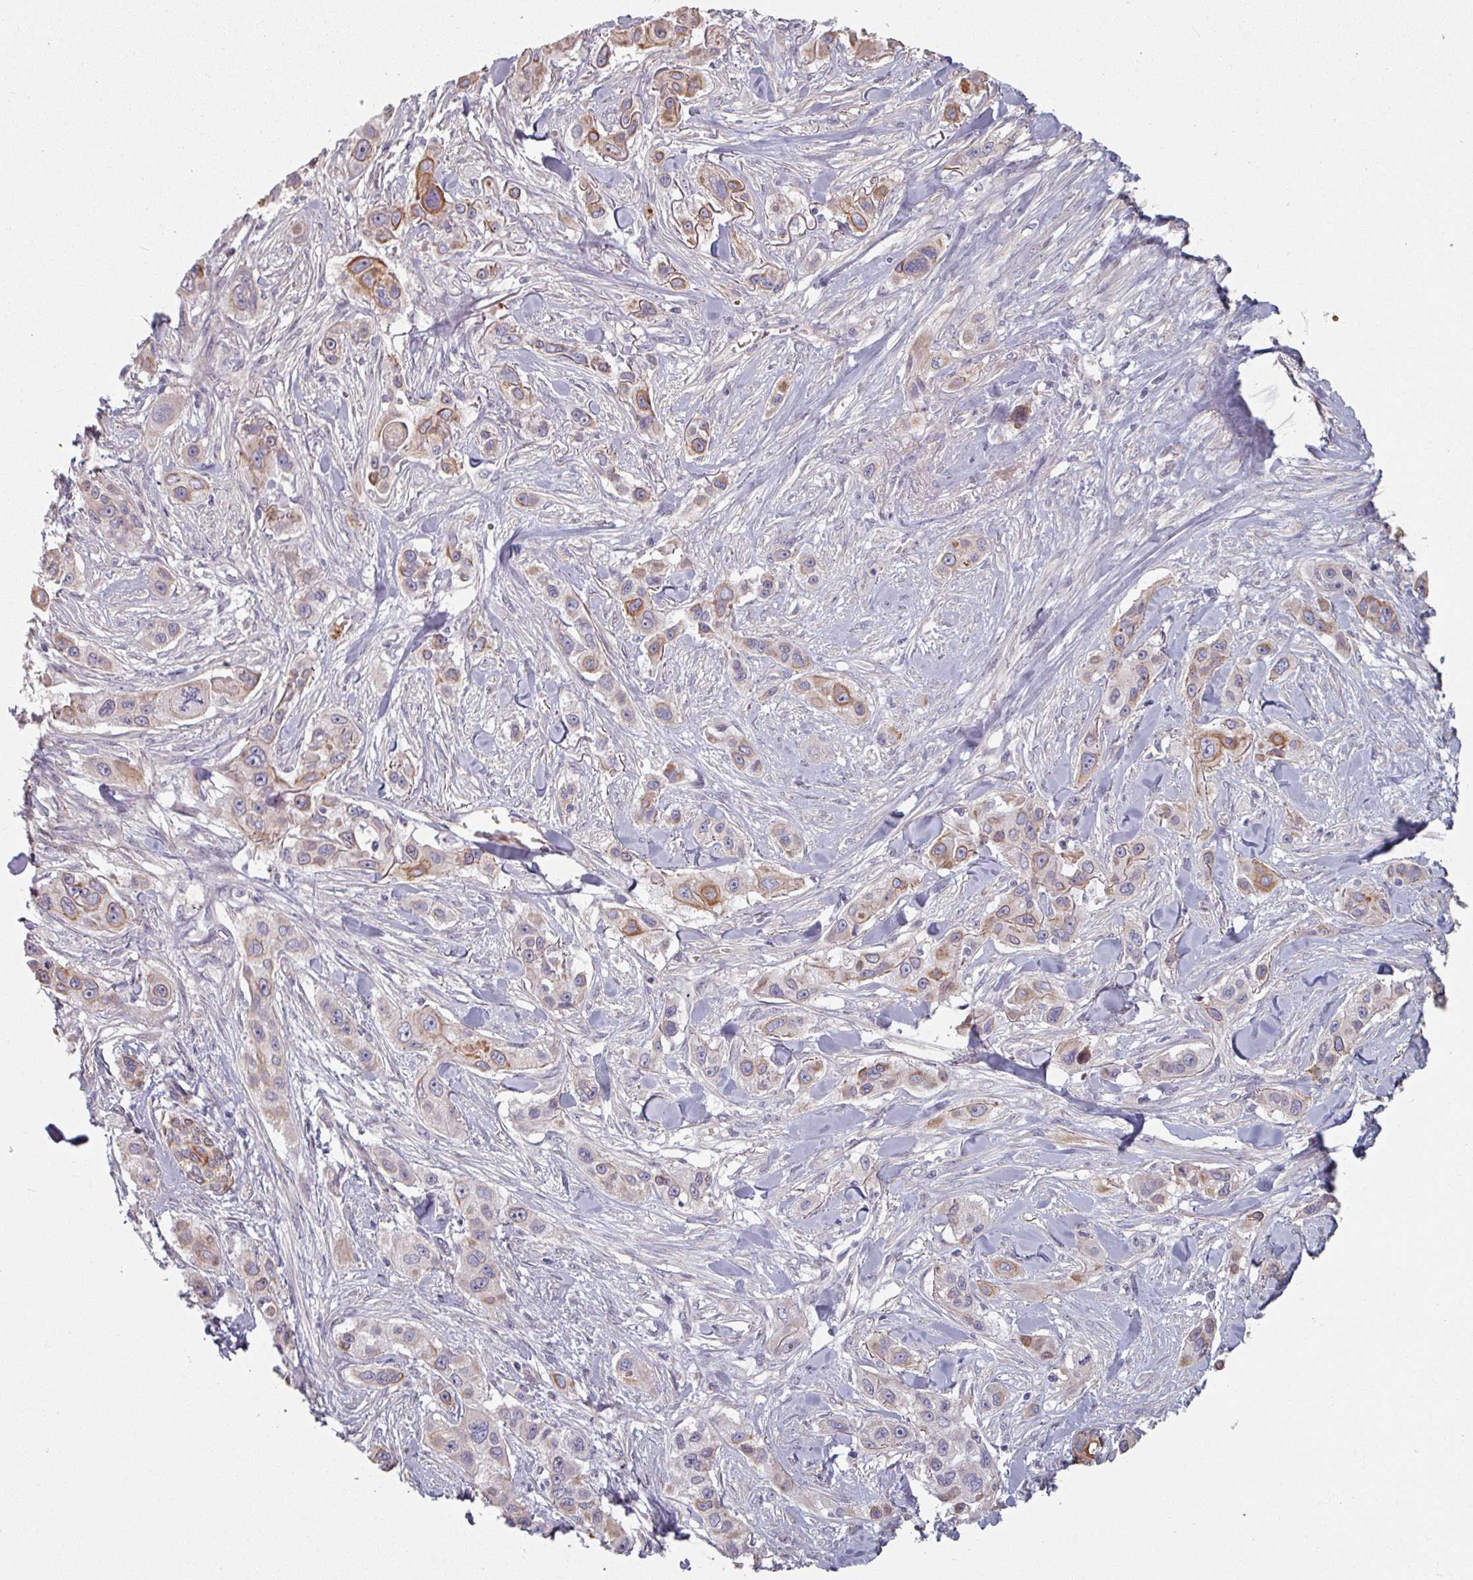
{"staining": {"intensity": "moderate", "quantity": "25%-75%", "location": "cytoplasmic/membranous"}, "tissue": "skin cancer", "cell_type": "Tumor cells", "image_type": "cancer", "snomed": [{"axis": "morphology", "description": "Squamous cell carcinoma, NOS"}, {"axis": "topography", "description": "Skin"}], "caption": "The image exhibits staining of skin cancer, revealing moderate cytoplasmic/membranous protein expression (brown color) within tumor cells. (brown staining indicates protein expression, while blue staining denotes nuclei).", "gene": "C4BPB", "patient": {"sex": "male", "age": 63}}